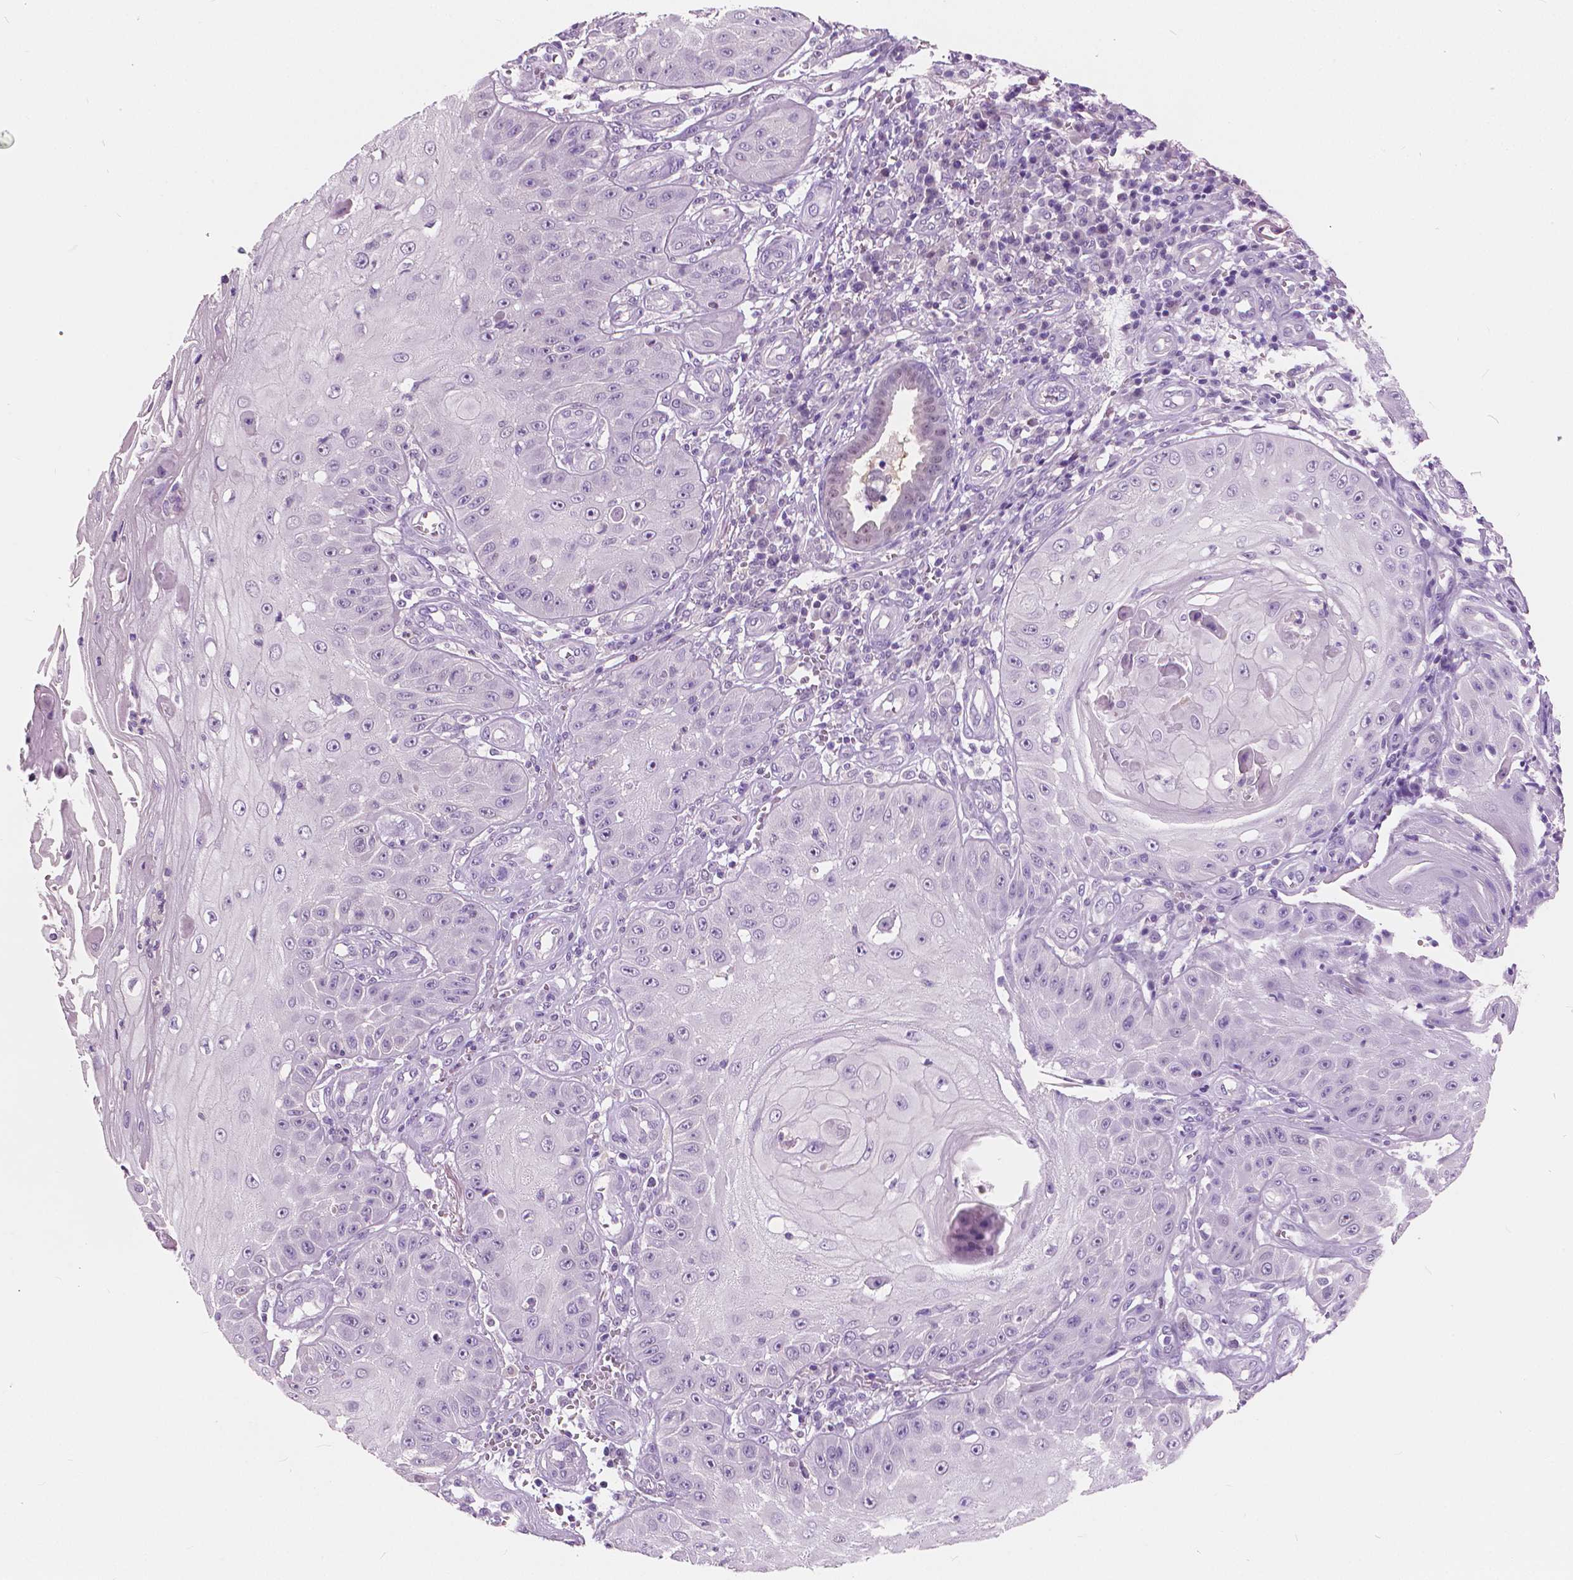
{"staining": {"intensity": "negative", "quantity": "none", "location": "none"}, "tissue": "skin cancer", "cell_type": "Tumor cells", "image_type": "cancer", "snomed": [{"axis": "morphology", "description": "Squamous cell carcinoma, NOS"}, {"axis": "topography", "description": "Skin"}], "caption": "The histopathology image reveals no staining of tumor cells in skin cancer (squamous cell carcinoma).", "gene": "TKFC", "patient": {"sex": "male", "age": 70}}